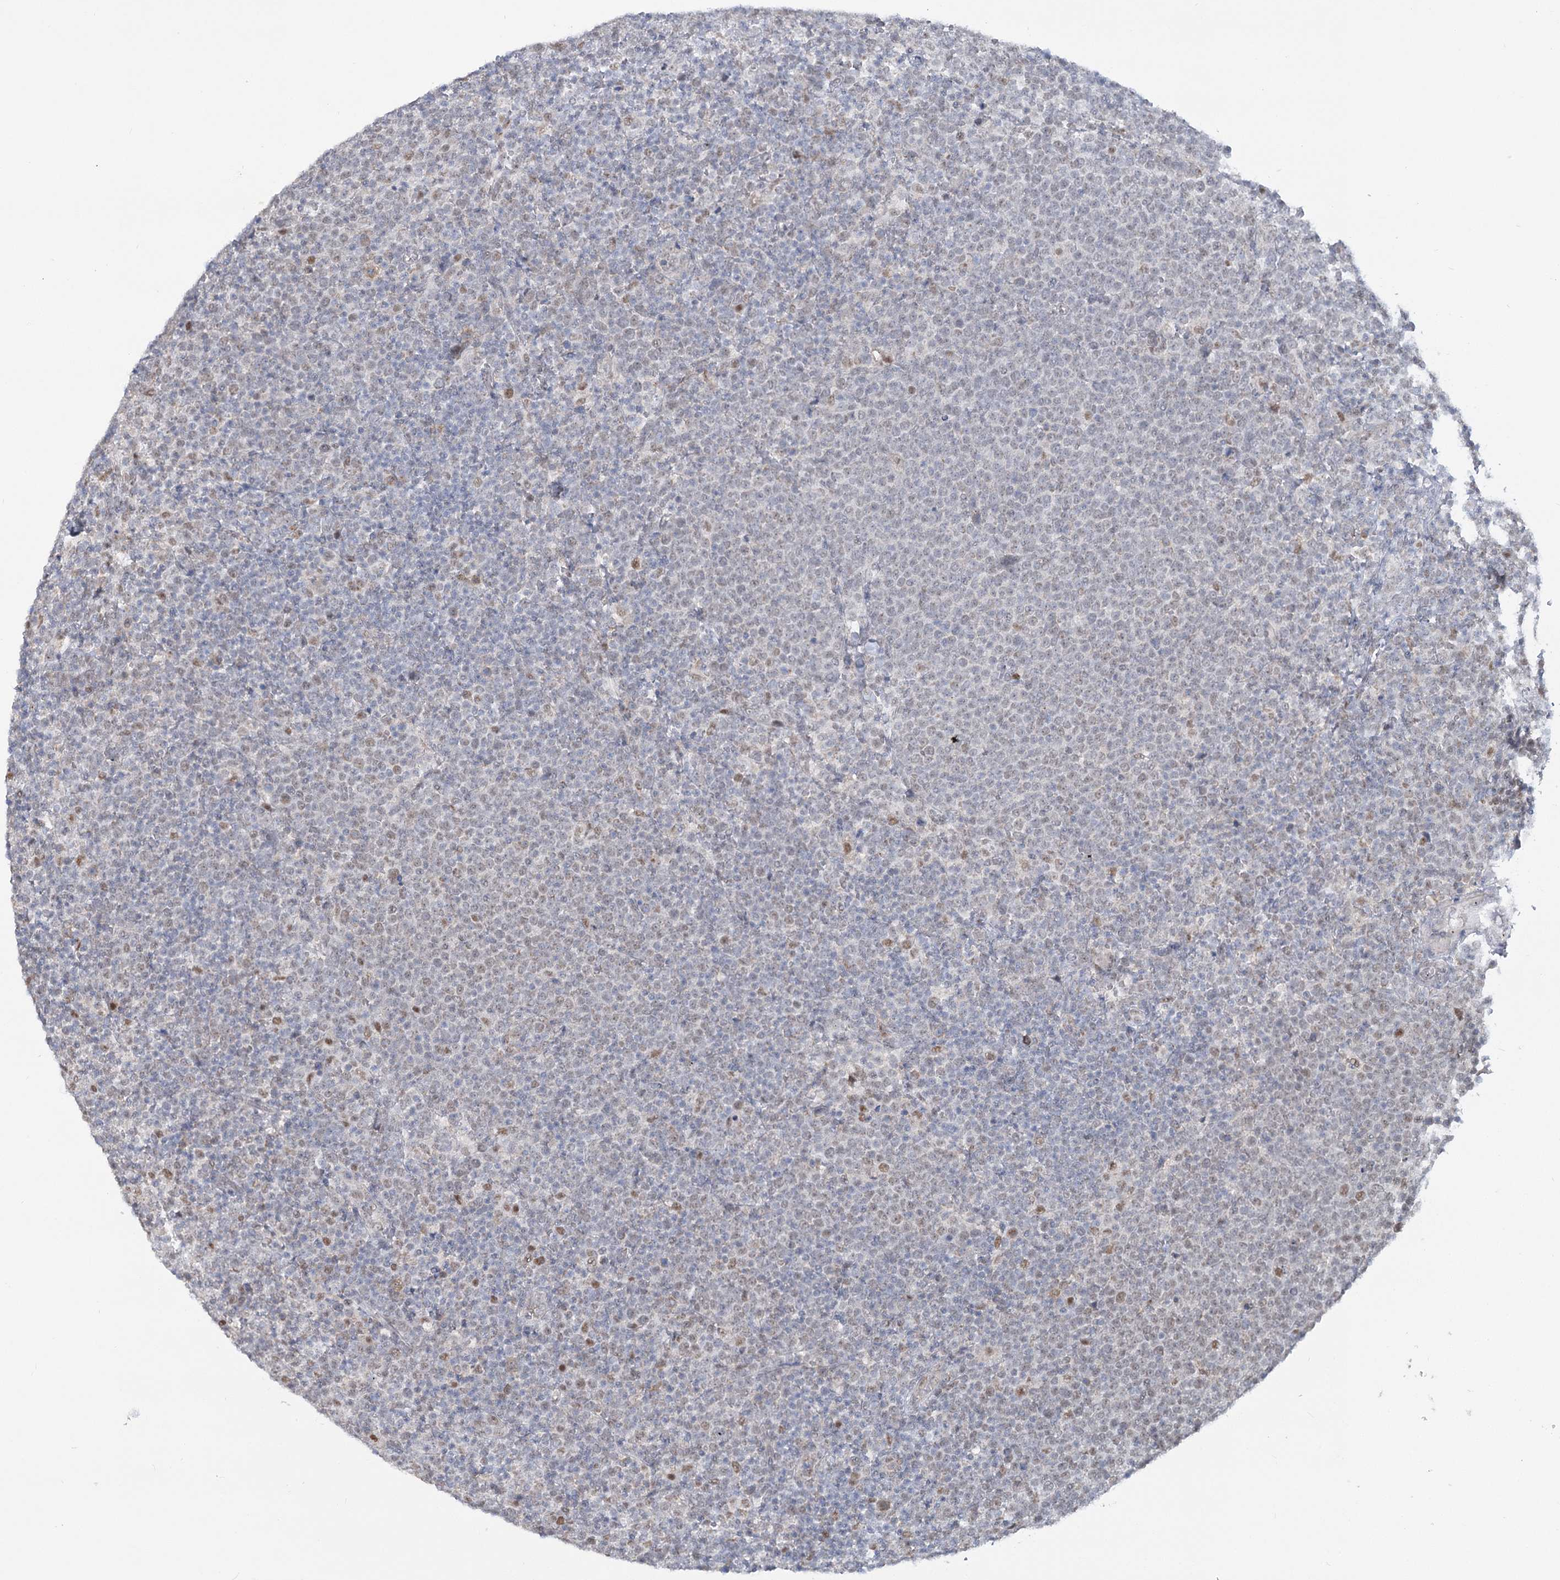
{"staining": {"intensity": "weak", "quantity": "<25%", "location": "nuclear"}, "tissue": "lymphoma", "cell_type": "Tumor cells", "image_type": "cancer", "snomed": [{"axis": "morphology", "description": "Malignant lymphoma, non-Hodgkin's type, High grade"}, {"axis": "topography", "description": "Lymph node"}], "caption": "There is no significant staining in tumor cells of lymphoma.", "gene": "MTG1", "patient": {"sex": "male", "age": 61}}